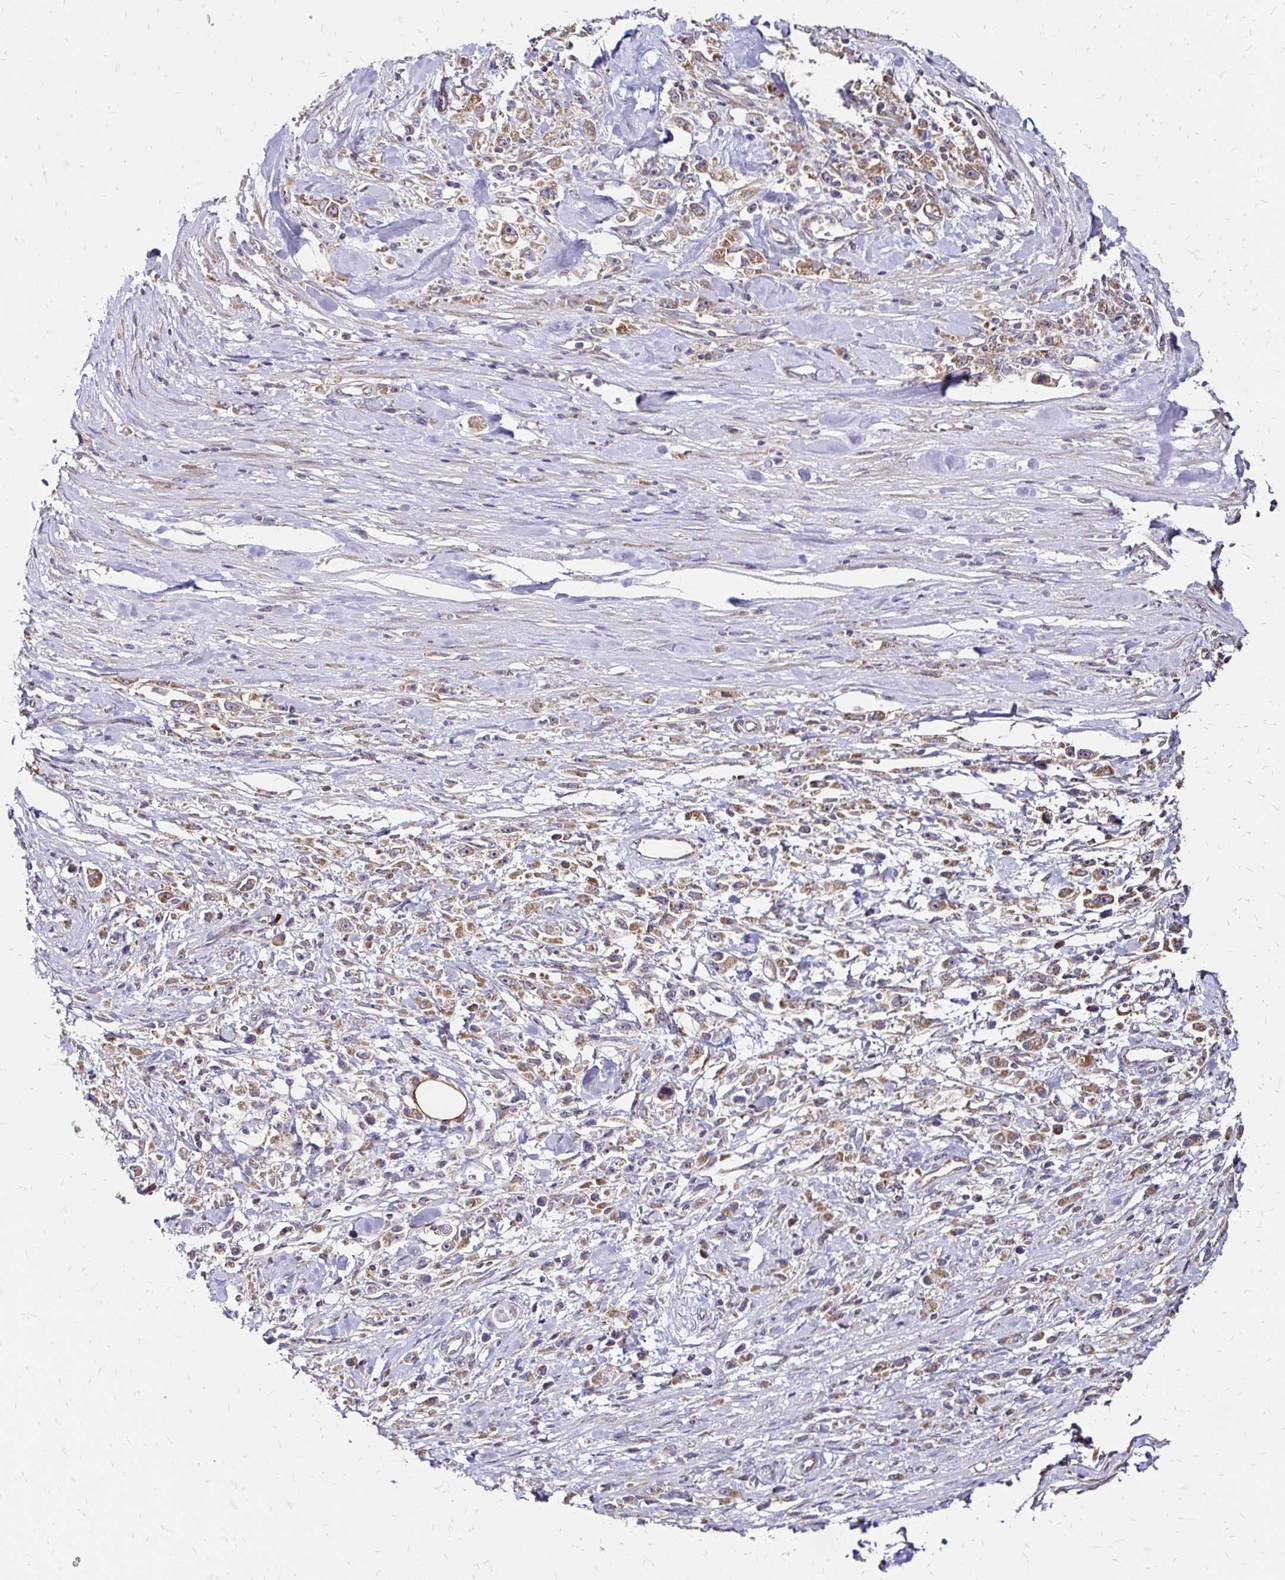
{"staining": {"intensity": "moderate", "quantity": "25%-75%", "location": "cytoplasmic/membranous"}, "tissue": "stomach cancer", "cell_type": "Tumor cells", "image_type": "cancer", "snomed": [{"axis": "morphology", "description": "Adenocarcinoma, NOS"}, {"axis": "topography", "description": "Stomach"}], "caption": "Tumor cells exhibit medium levels of moderate cytoplasmic/membranous positivity in approximately 25%-75% of cells in adenocarcinoma (stomach).", "gene": "ZW10", "patient": {"sex": "female", "age": 59}}